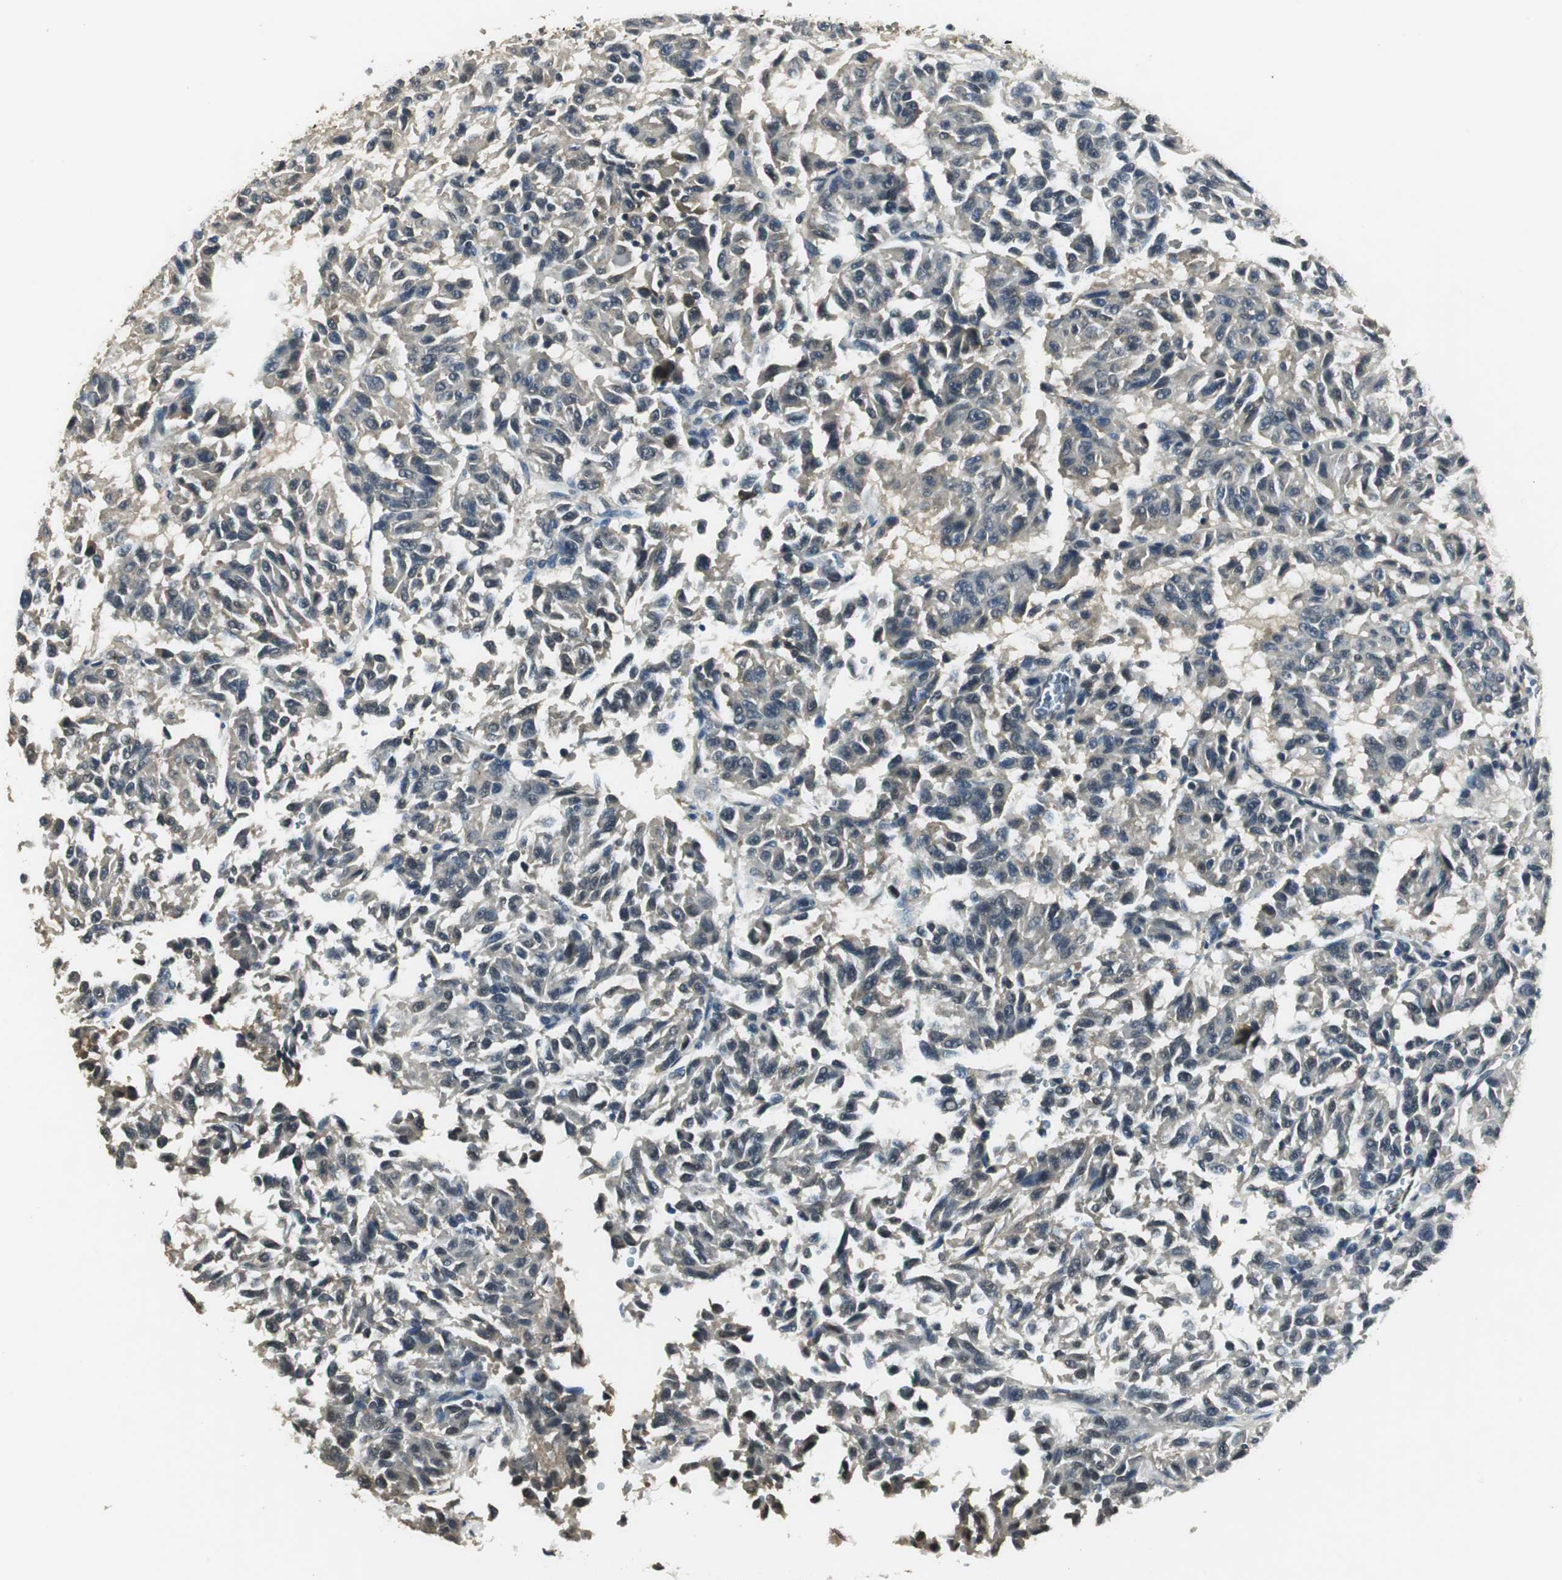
{"staining": {"intensity": "weak", "quantity": "<25%", "location": "cytoplasmic/membranous"}, "tissue": "melanoma", "cell_type": "Tumor cells", "image_type": "cancer", "snomed": [{"axis": "morphology", "description": "Malignant melanoma, Metastatic site"}, {"axis": "topography", "description": "Lung"}], "caption": "A high-resolution photomicrograph shows immunohistochemistry (IHC) staining of melanoma, which displays no significant expression in tumor cells.", "gene": "PSMB4", "patient": {"sex": "male", "age": 64}}